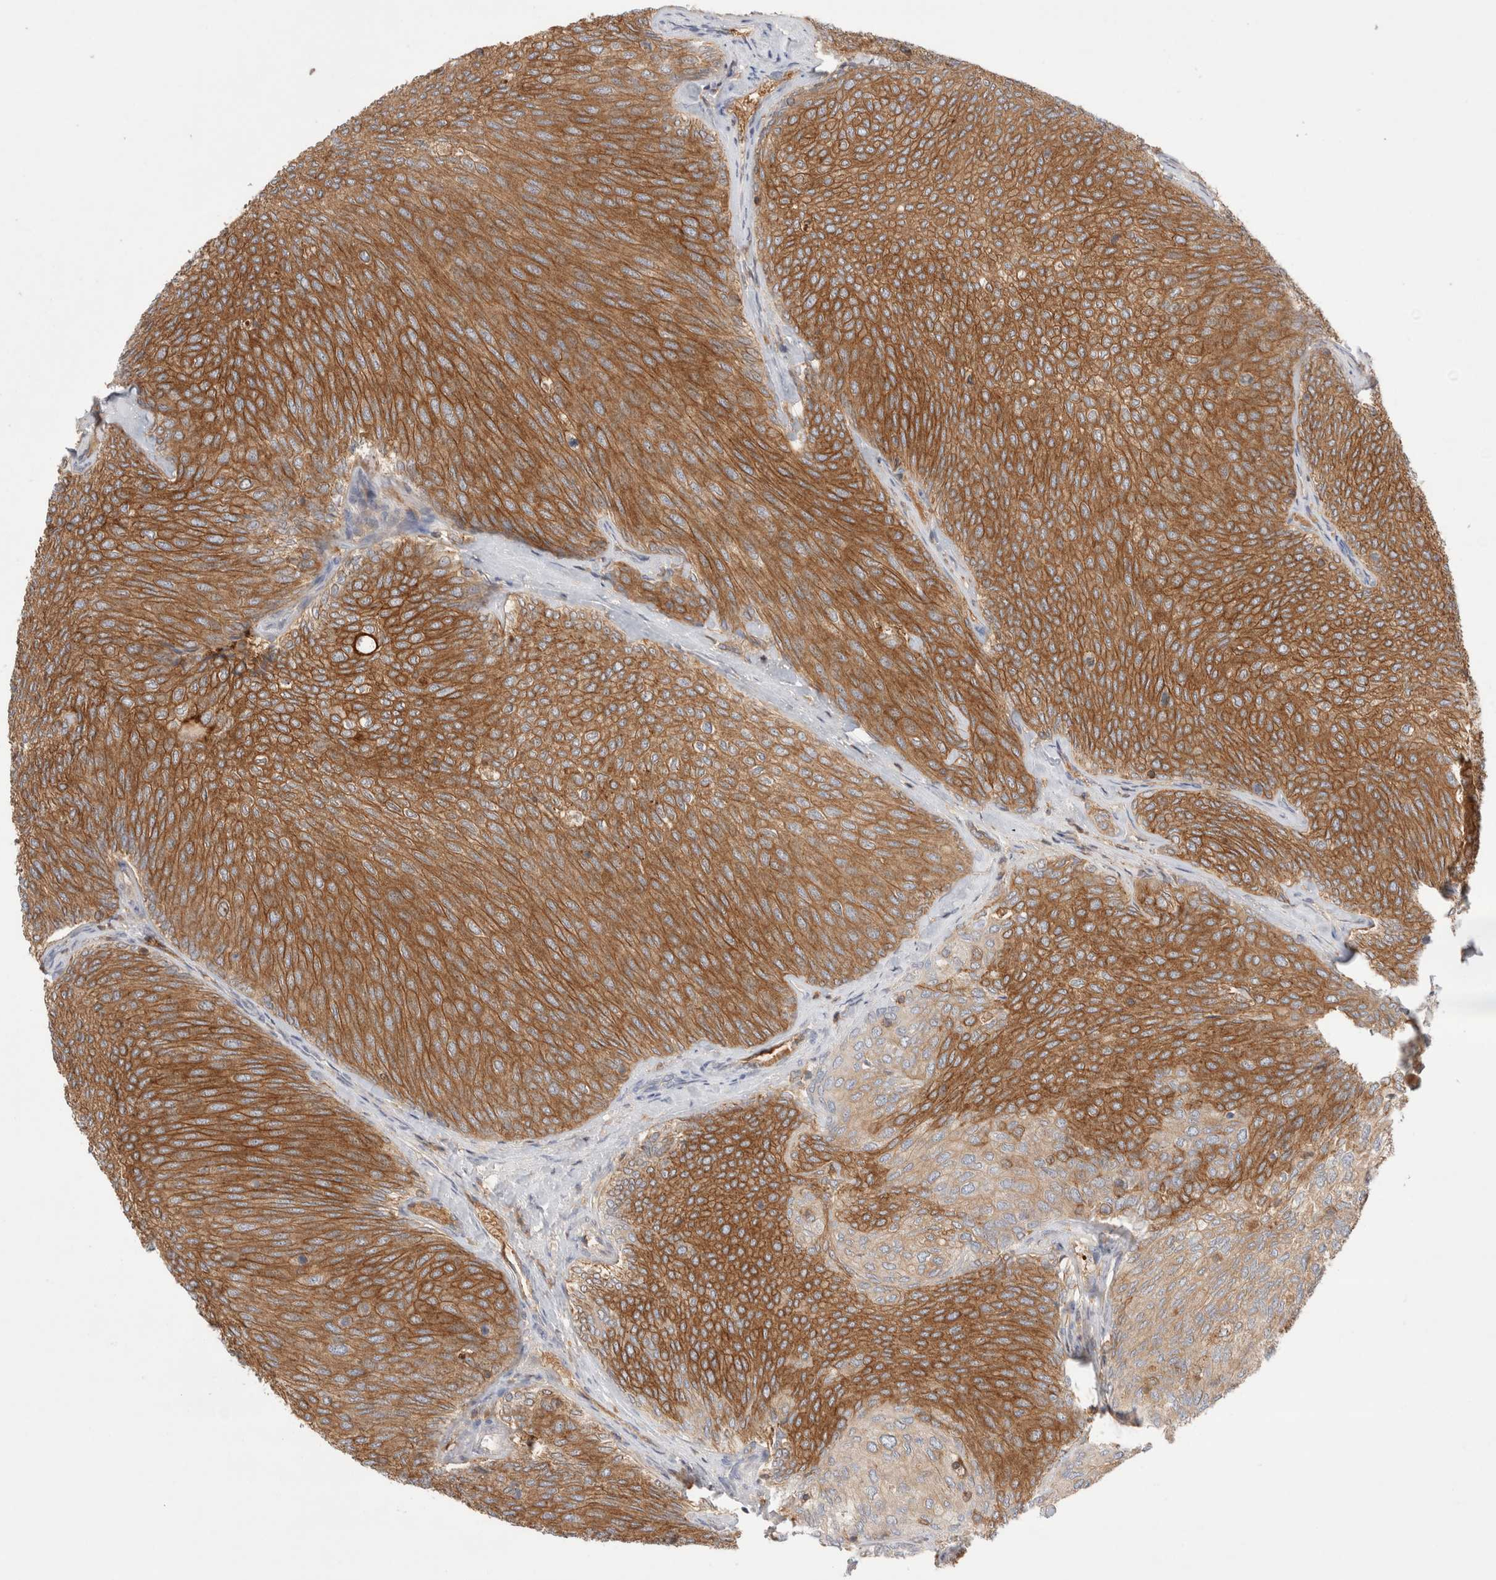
{"staining": {"intensity": "strong", "quantity": ">75%", "location": "cytoplasmic/membranous"}, "tissue": "urothelial cancer", "cell_type": "Tumor cells", "image_type": "cancer", "snomed": [{"axis": "morphology", "description": "Urothelial carcinoma, Low grade"}, {"axis": "topography", "description": "Urinary bladder"}], "caption": "Protein expression analysis of human urothelial cancer reveals strong cytoplasmic/membranous staining in about >75% of tumor cells. (IHC, brightfield microscopy, high magnification).", "gene": "KLHL14", "patient": {"sex": "female", "age": 79}}